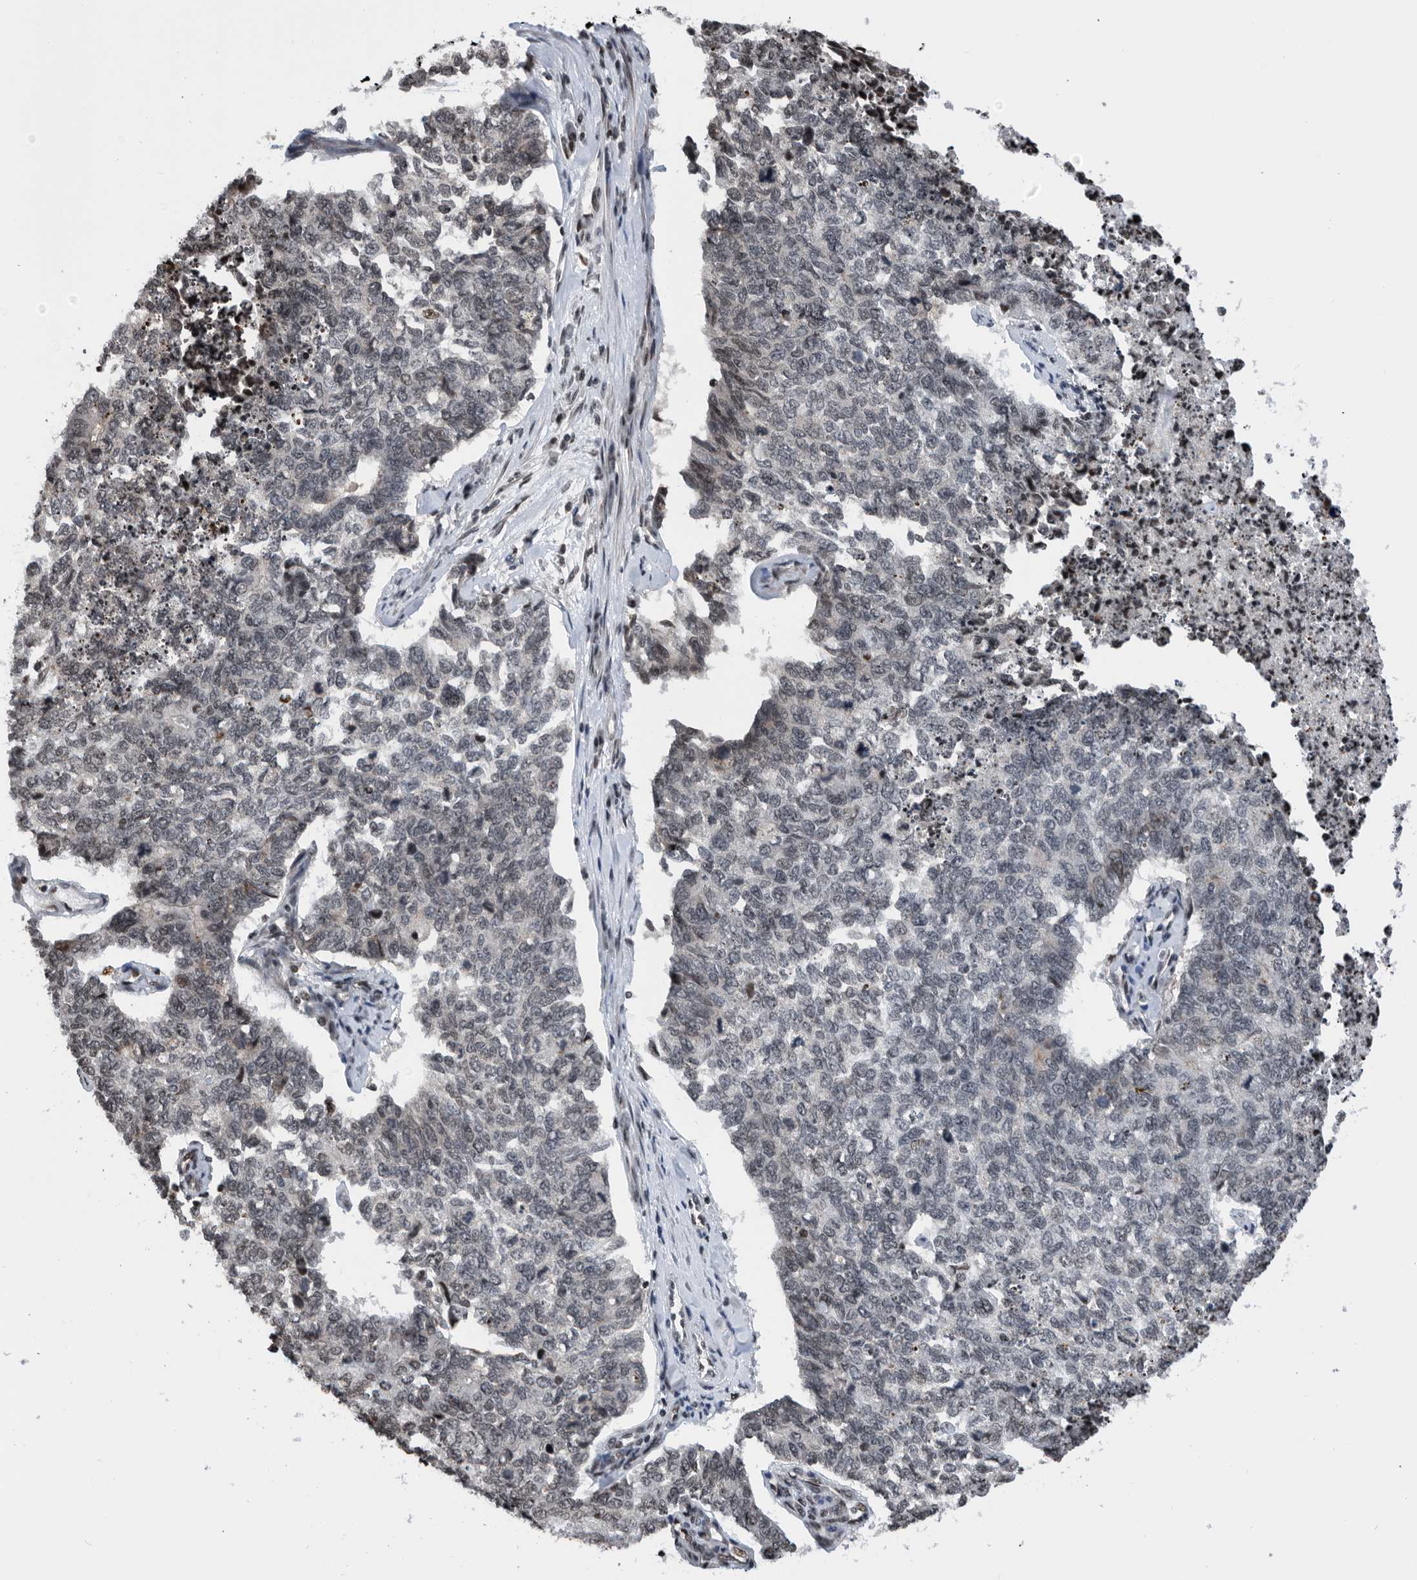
{"staining": {"intensity": "weak", "quantity": "<25%", "location": "nuclear"}, "tissue": "cervical cancer", "cell_type": "Tumor cells", "image_type": "cancer", "snomed": [{"axis": "morphology", "description": "Squamous cell carcinoma, NOS"}, {"axis": "topography", "description": "Cervix"}], "caption": "A photomicrograph of cervical cancer stained for a protein reveals no brown staining in tumor cells.", "gene": "SNRNP48", "patient": {"sex": "female", "age": 63}}